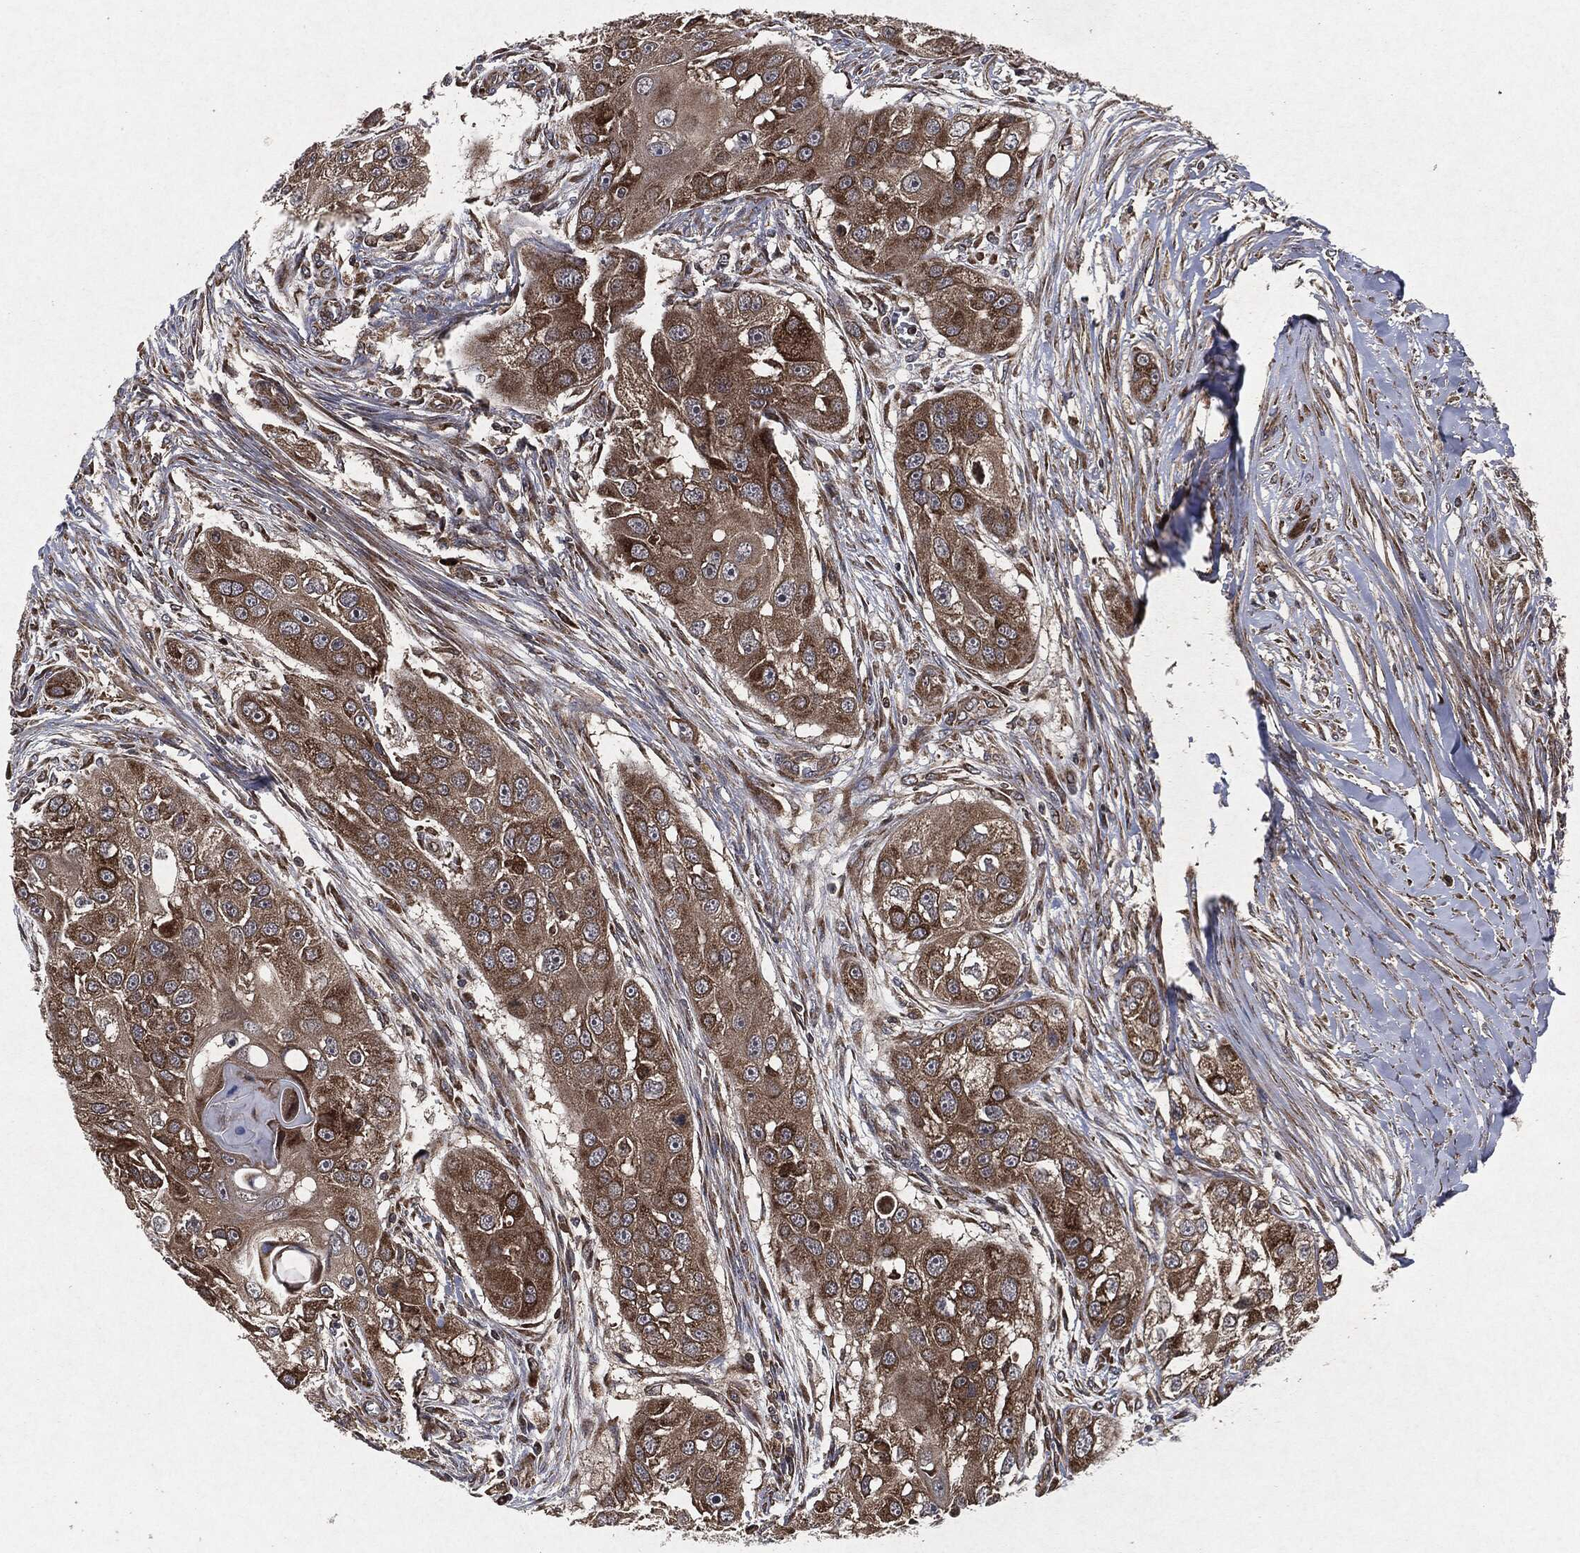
{"staining": {"intensity": "moderate", "quantity": "25%-75%", "location": "cytoplasmic/membranous"}, "tissue": "head and neck cancer", "cell_type": "Tumor cells", "image_type": "cancer", "snomed": [{"axis": "morphology", "description": "Normal tissue, NOS"}, {"axis": "morphology", "description": "Squamous cell carcinoma, NOS"}, {"axis": "topography", "description": "Skeletal muscle"}, {"axis": "topography", "description": "Head-Neck"}], "caption": "Moderate cytoplasmic/membranous positivity for a protein is appreciated in about 25%-75% of tumor cells of squamous cell carcinoma (head and neck) using immunohistochemistry (IHC).", "gene": "RAF1", "patient": {"sex": "male", "age": 51}}